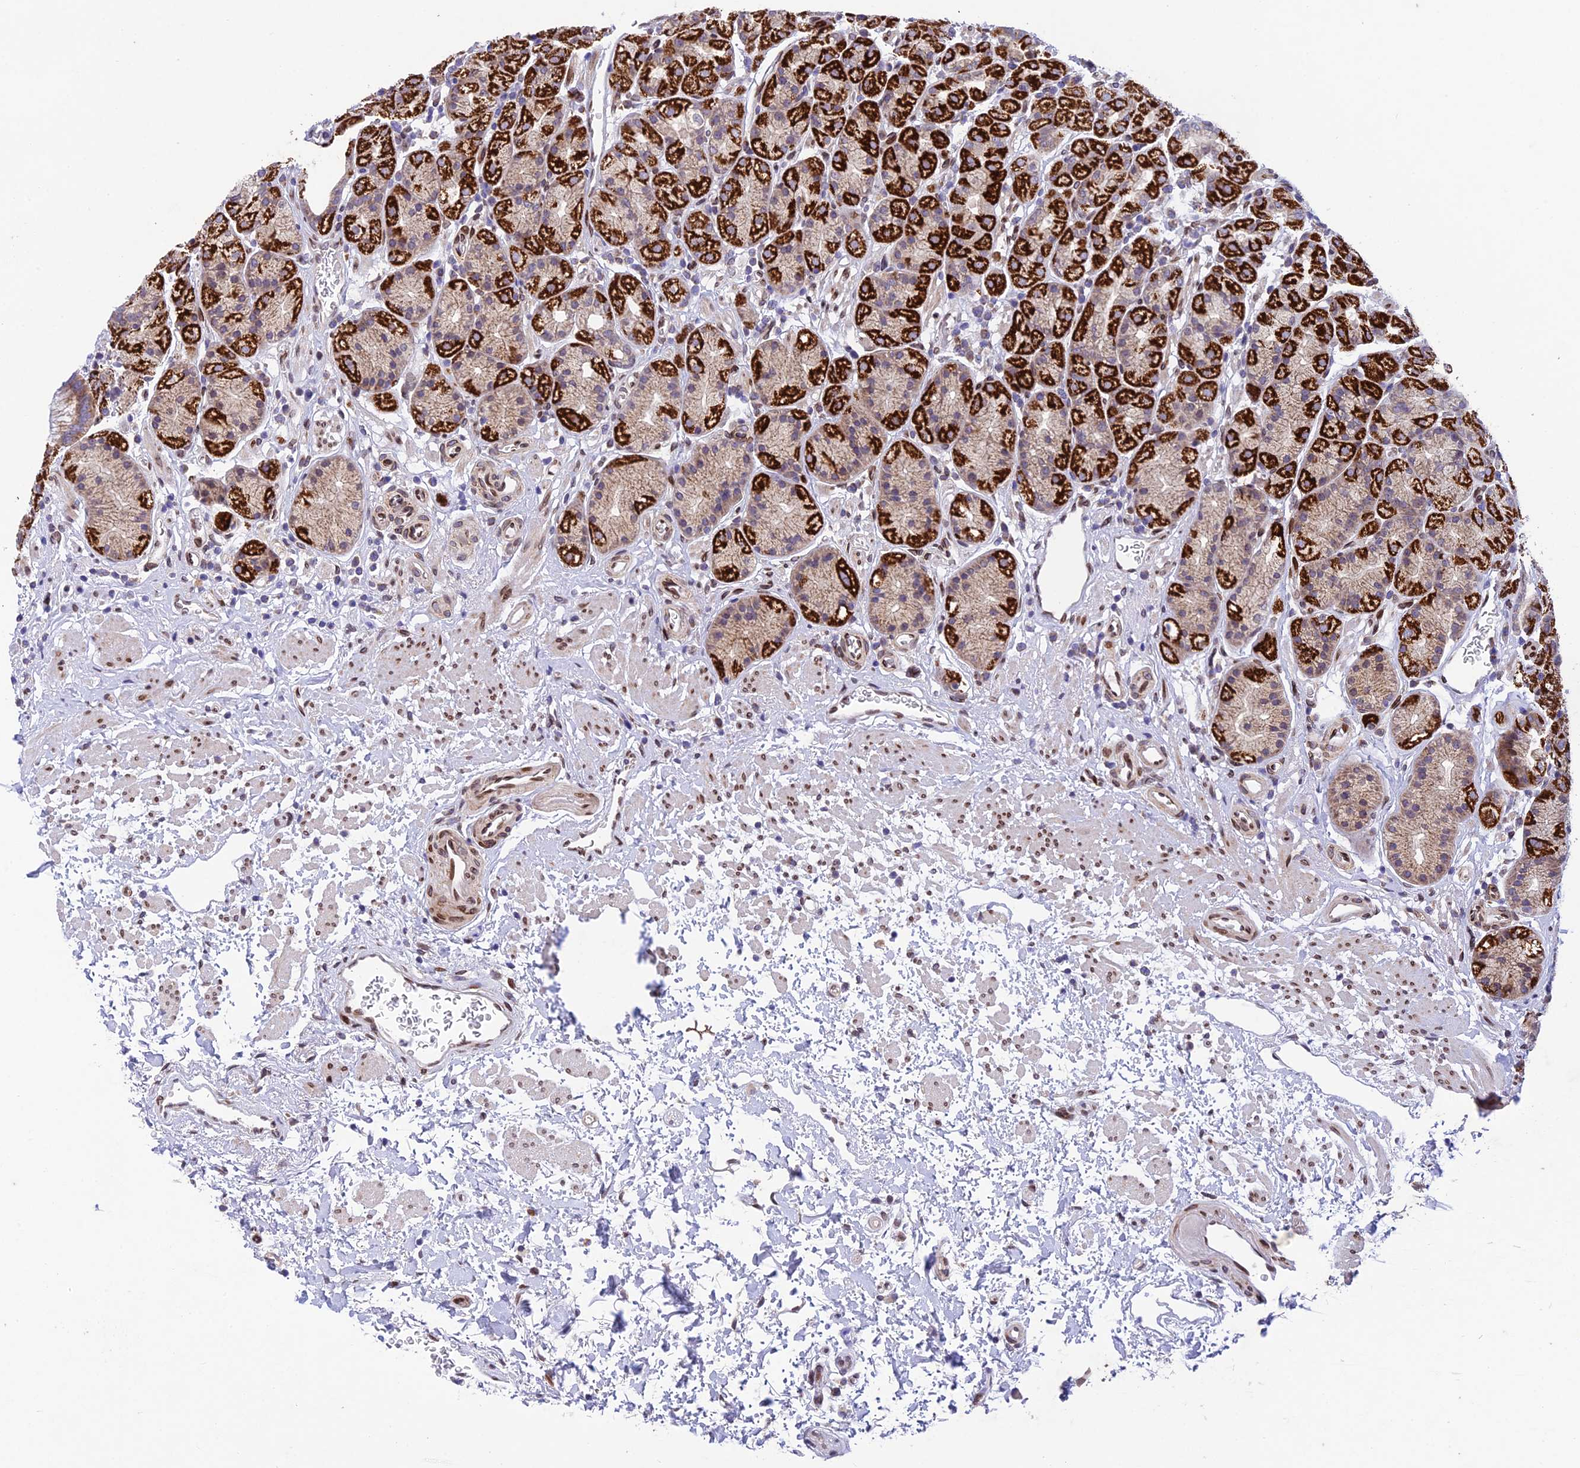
{"staining": {"intensity": "strong", "quantity": "25%-75%", "location": "cytoplasmic/membranous"}, "tissue": "stomach", "cell_type": "Glandular cells", "image_type": "normal", "snomed": [{"axis": "morphology", "description": "Normal tissue, NOS"}, {"axis": "topography", "description": "Stomach"}], "caption": "High-power microscopy captured an immunohistochemistry (IHC) histopathology image of unremarkable stomach, revealing strong cytoplasmic/membranous staining in approximately 25%-75% of glandular cells.", "gene": "MGAT2", "patient": {"sex": "male", "age": 63}}